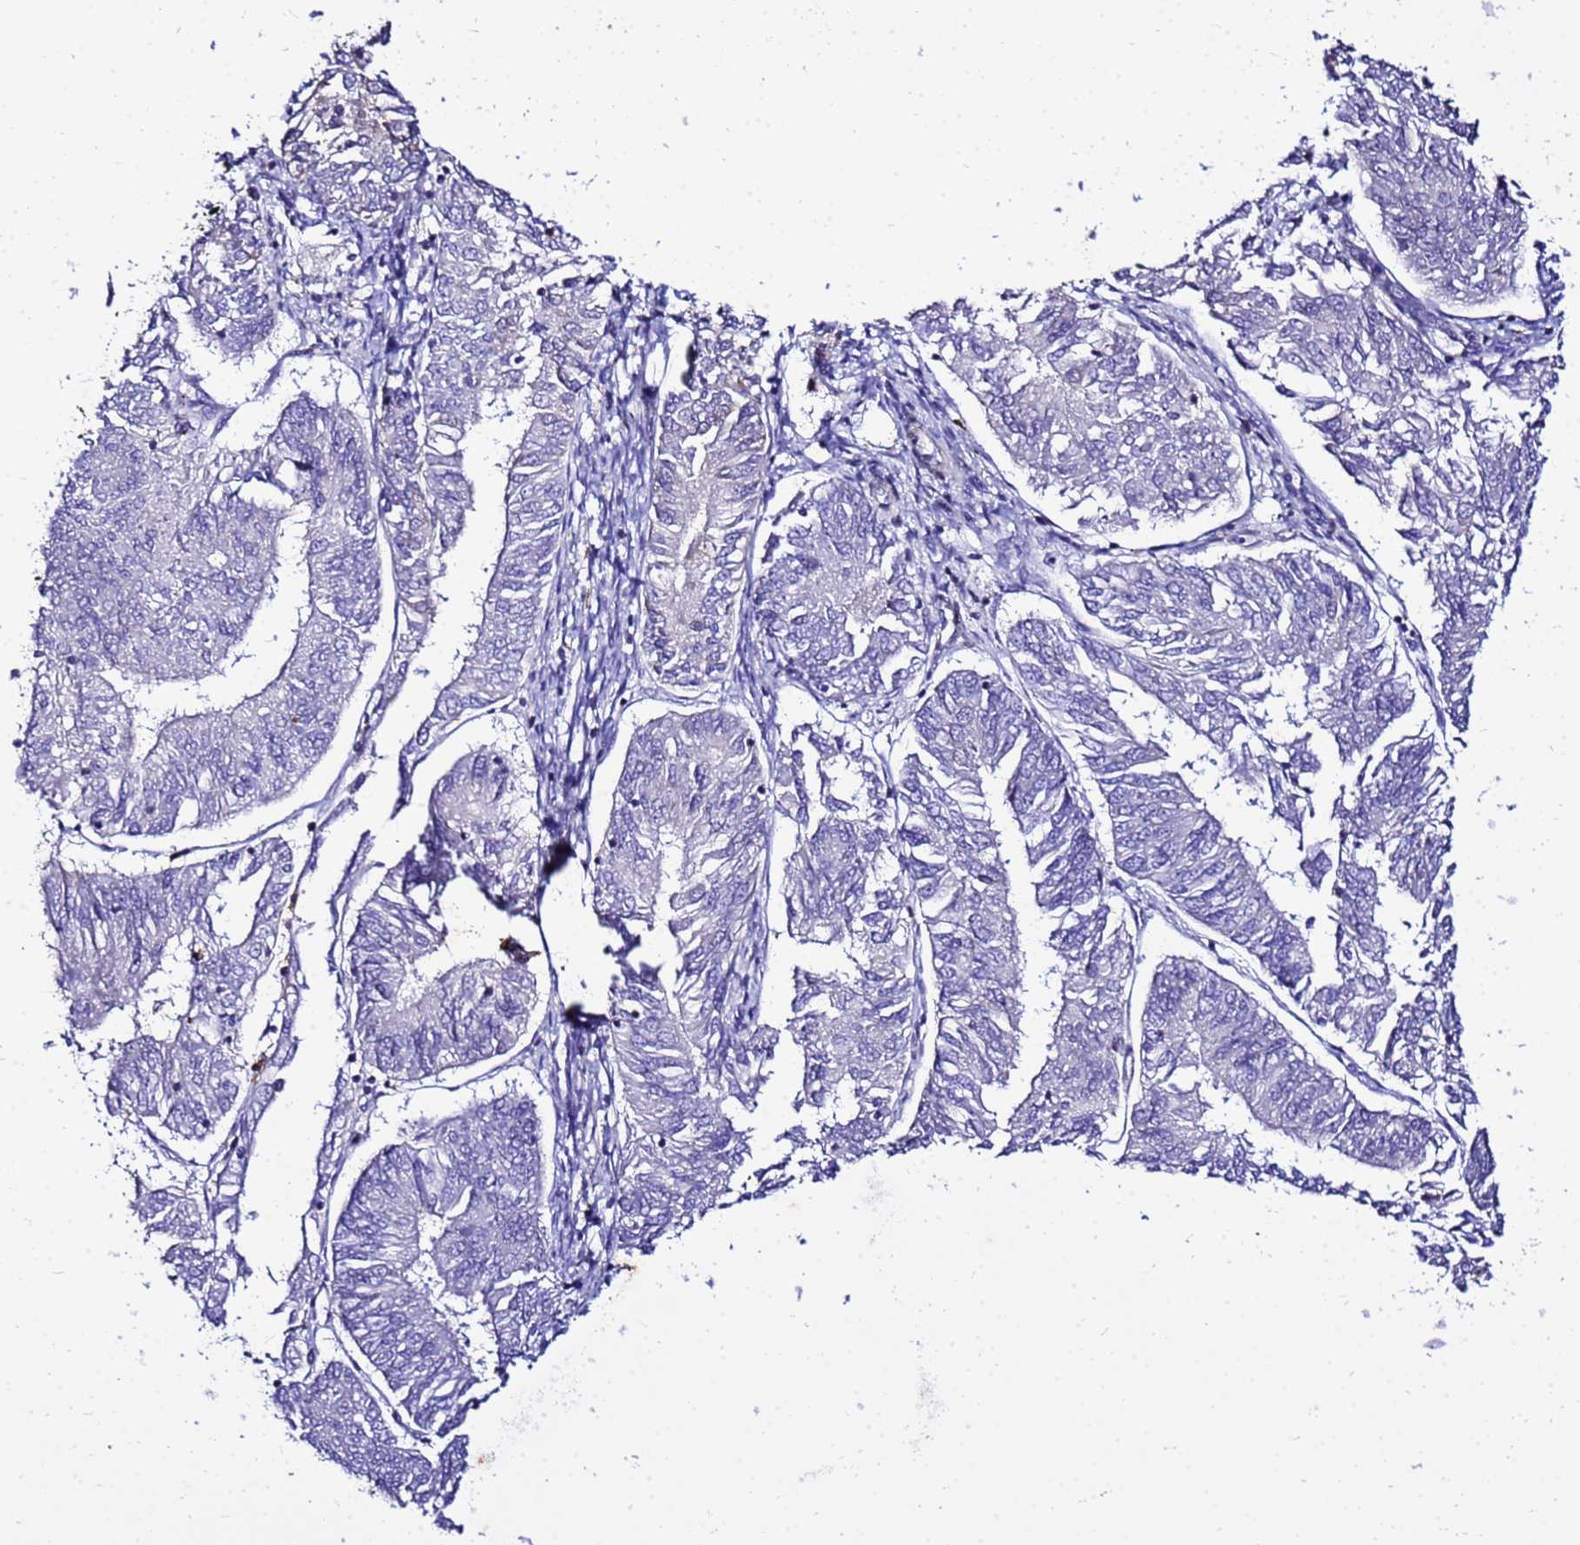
{"staining": {"intensity": "negative", "quantity": "none", "location": "none"}, "tissue": "endometrial cancer", "cell_type": "Tumor cells", "image_type": "cancer", "snomed": [{"axis": "morphology", "description": "Adenocarcinoma, NOS"}, {"axis": "topography", "description": "Endometrium"}], "caption": "Endometrial cancer stained for a protein using immunohistochemistry (IHC) demonstrates no expression tumor cells.", "gene": "DBNDD2", "patient": {"sex": "female", "age": 58}}